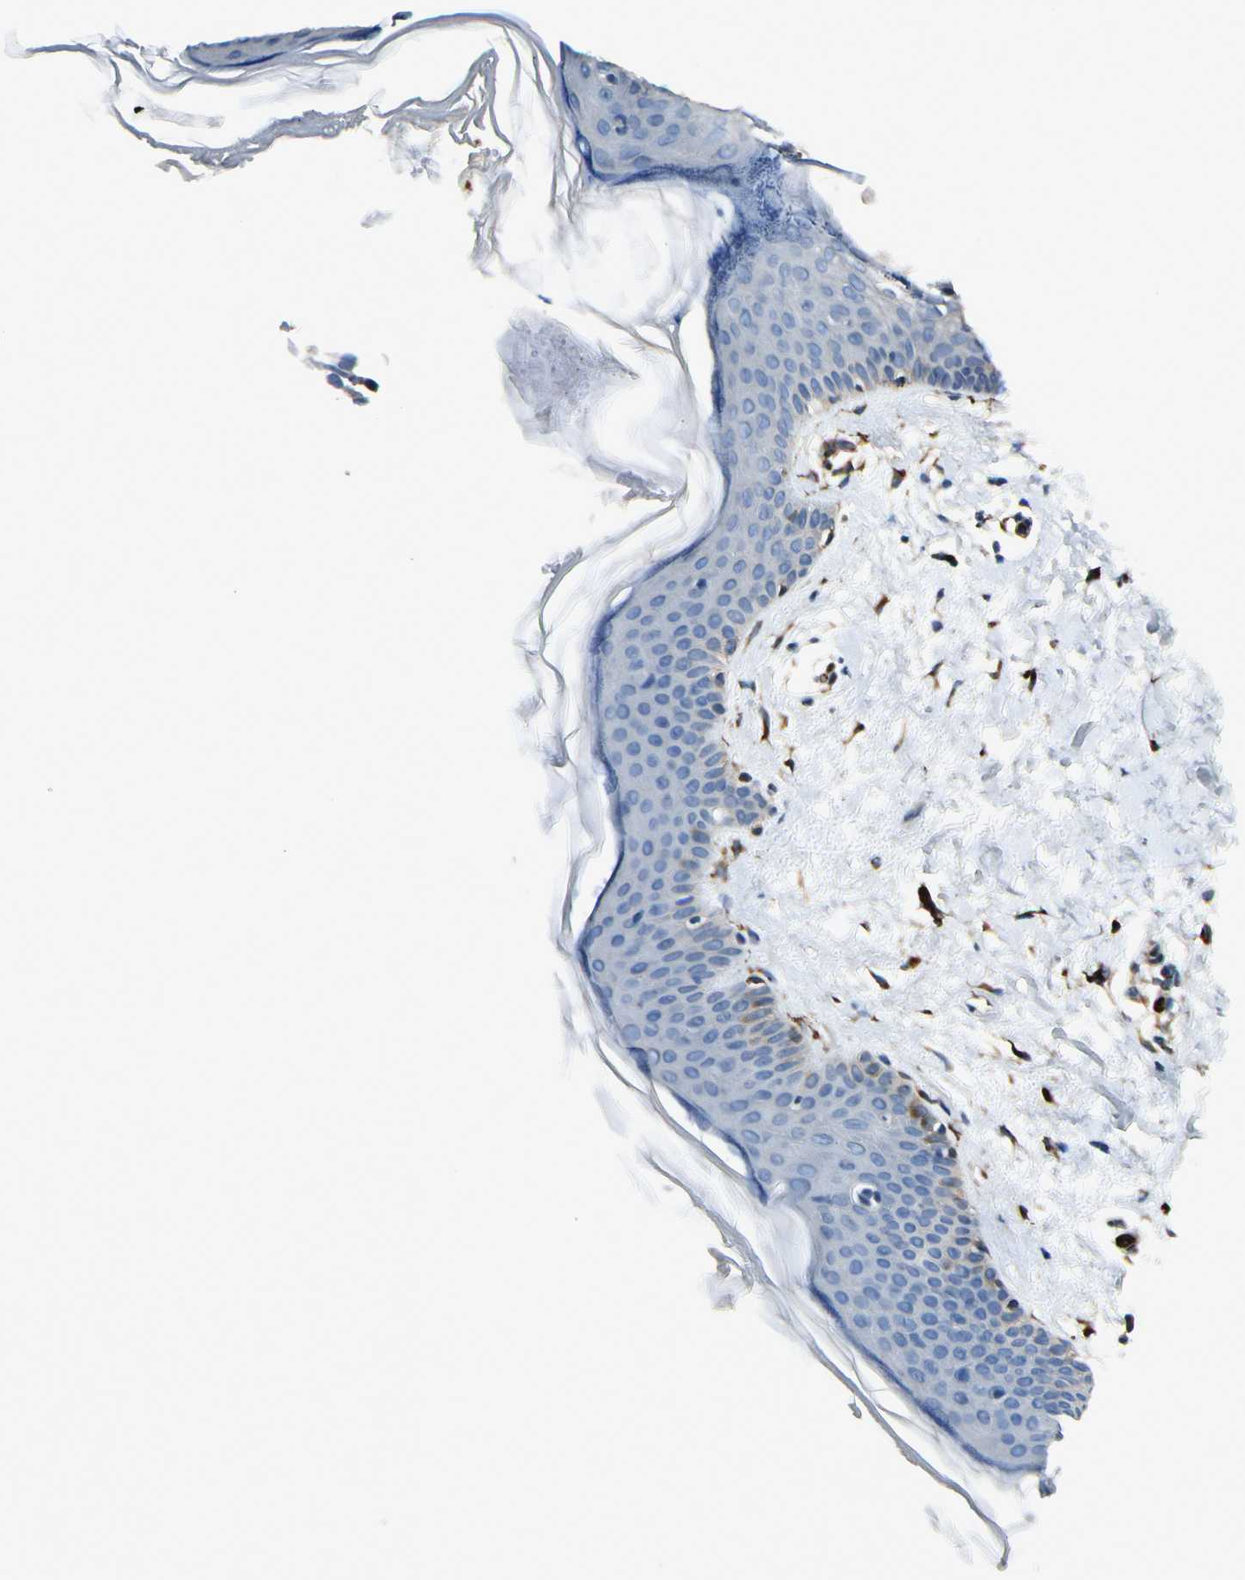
{"staining": {"intensity": "negative", "quantity": "none", "location": "none"}, "tissue": "skin", "cell_type": "Fibroblasts", "image_type": "normal", "snomed": [{"axis": "morphology", "description": "Normal tissue, NOS"}, {"axis": "topography", "description": "Skin"}], "caption": "This is an immunohistochemistry (IHC) photomicrograph of benign human skin. There is no expression in fibroblasts.", "gene": "FKBP7", "patient": {"sex": "female", "age": 56}}